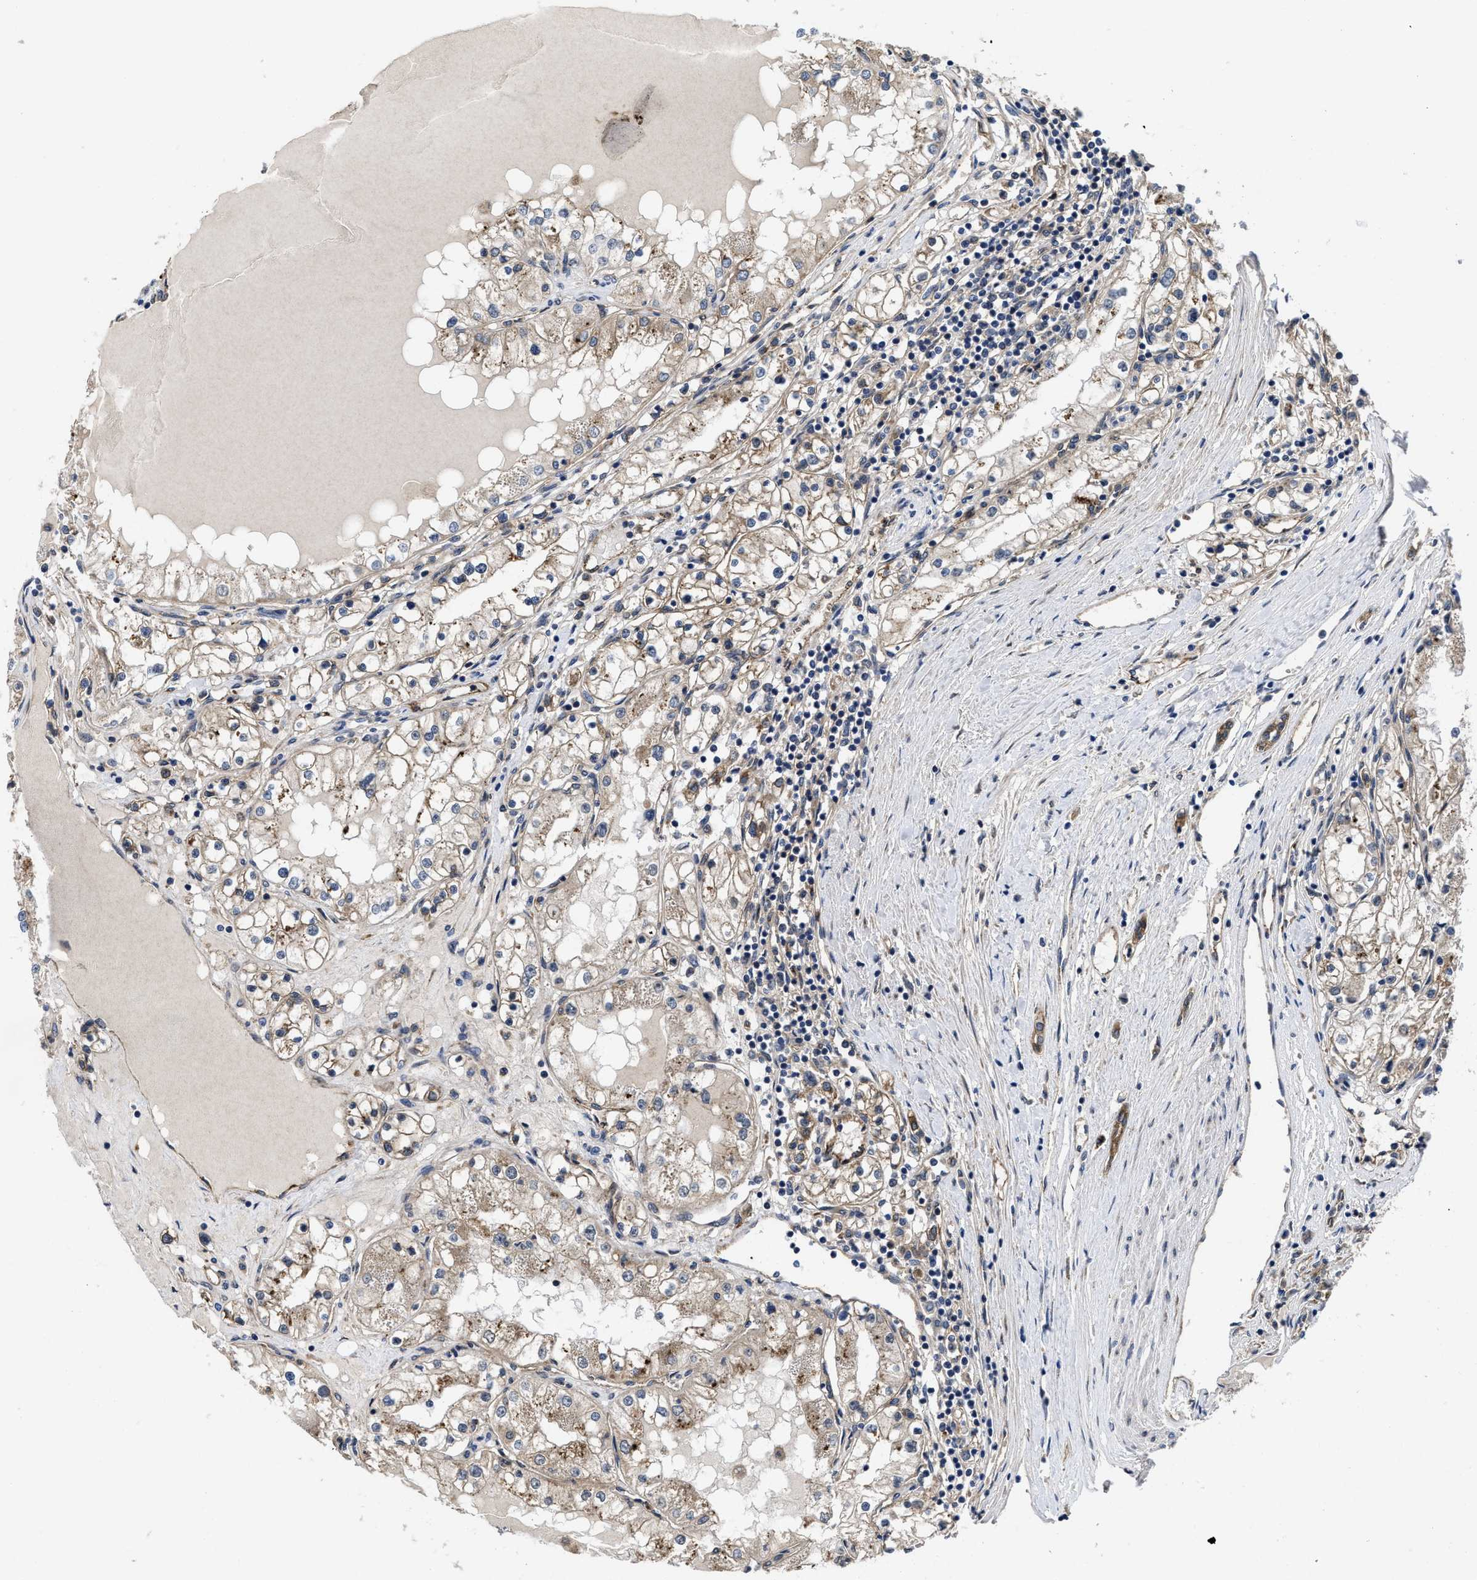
{"staining": {"intensity": "weak", "quantity": ">75%", "location": "cytoplasmic/membranous"}, "tissue": "renal cancer", "cell_type": "Tumor cells", "image_type": "cancer", "snomed": [{"axis": "morphology", "description": "Adenocarcinoma, NOS"}, {"axis": "topography", "description": "Kidney"}], "caption": "Renal cancer stained for a protein (brown) reveals weak cytoplasmic/membranous positive expression in about >75% of tumor cells.", "gene": "PKD2", "patient": {"sex": "male", "age": 68}}